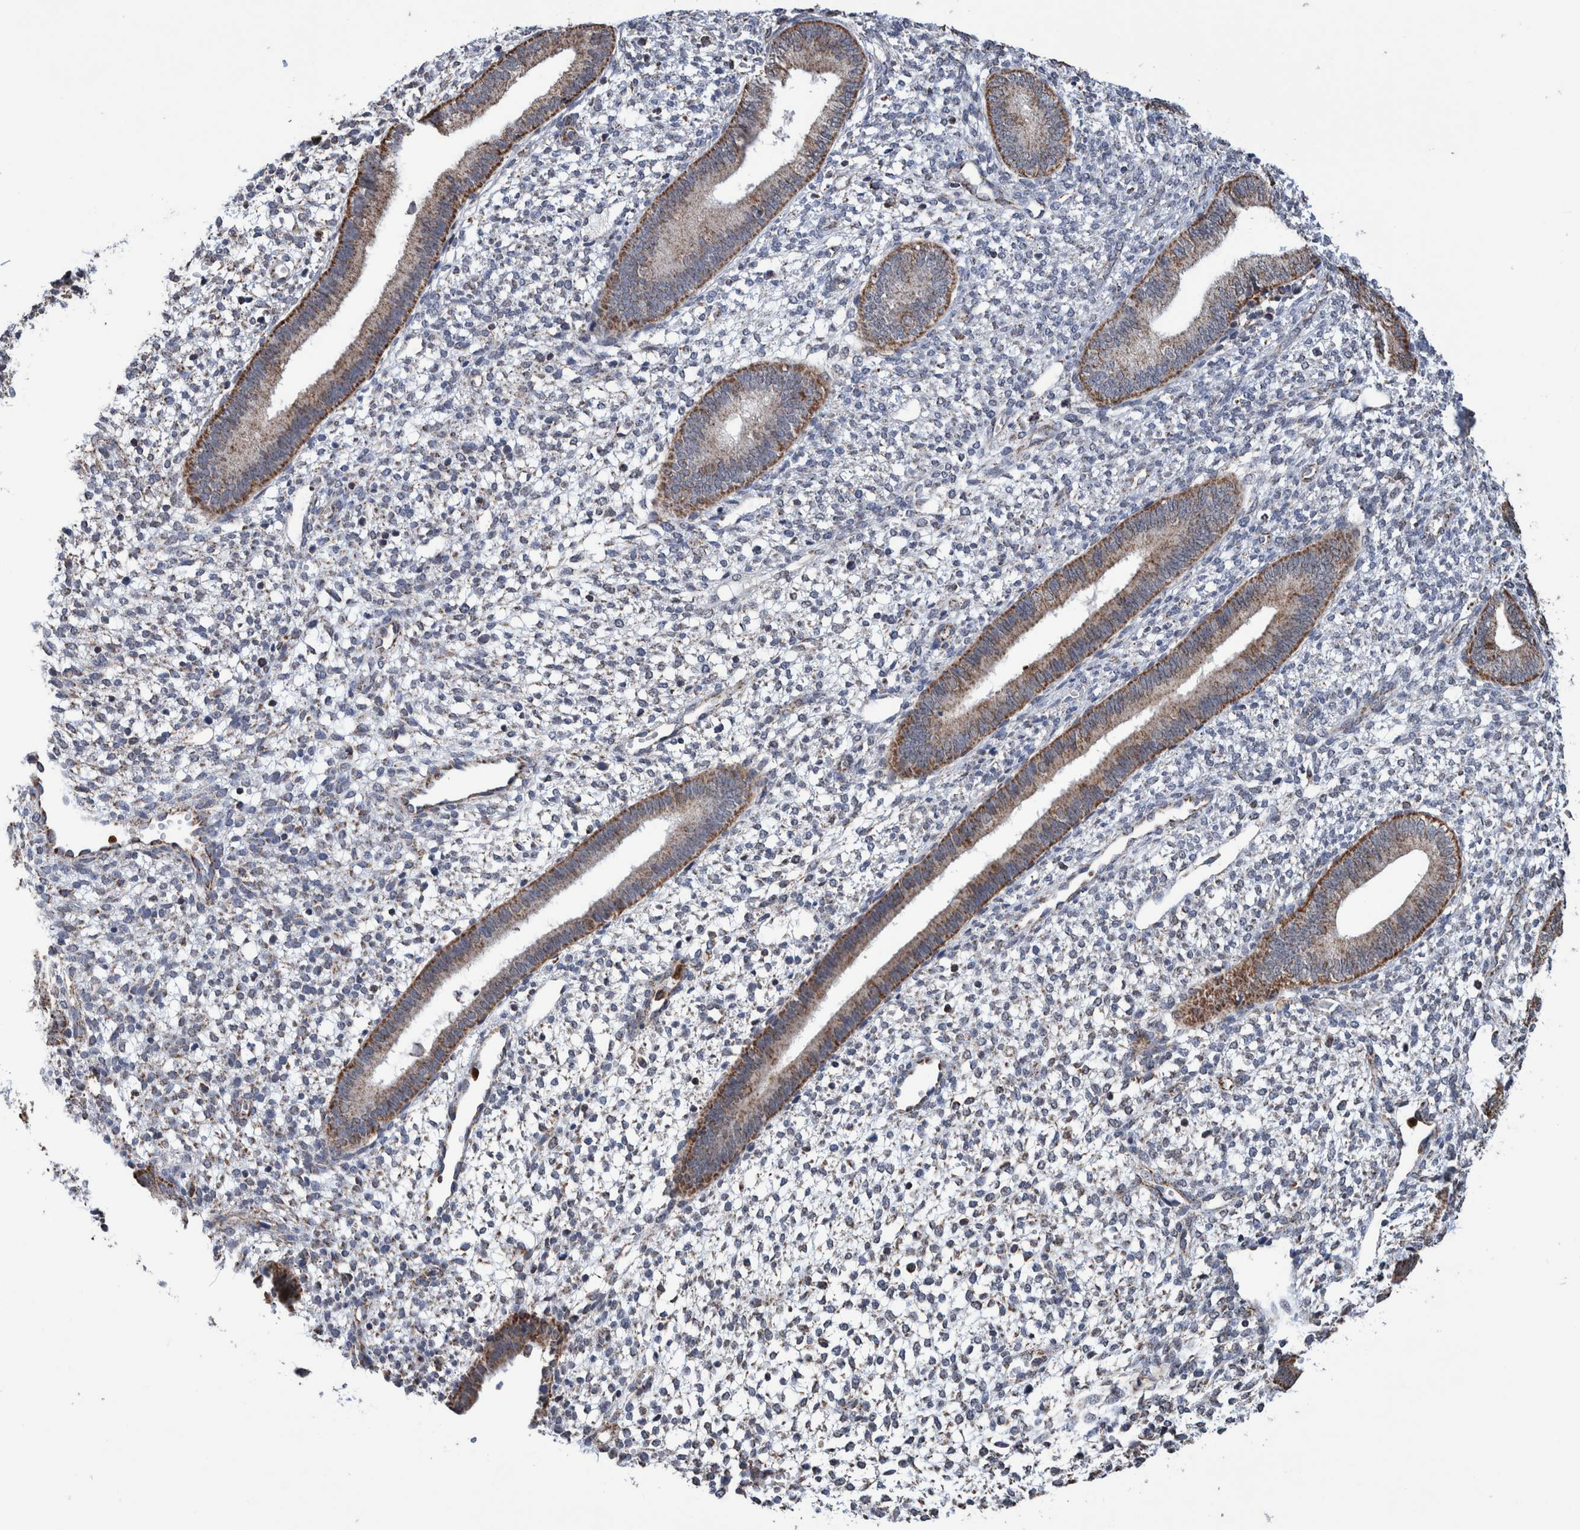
{"staining": {"intensity": "weak", "quantity": "<25%", "location": "cytoplasmic/membranous"}, "tissue": "endometrium", "cell_type": "Cells in endometrial stroma", "image_type": "normal", "snomed": [{"axis": "morphology", "description": "Normal tissue, NOS"}, {"axis": "topography", "description": "Endometrium"}], "caption": "Immunohistochemistry (IHC) of unremarkable human endometrium demonstrates no expression in cells in endometrial stroma. The staining was performed using DAB to visualize the protein expression in brown, while the nuclei were stained in blue with hematoxylin (Magnification: 20x).", "gene": "DECR1", "patient": {"sex": "female", "age": 46}}